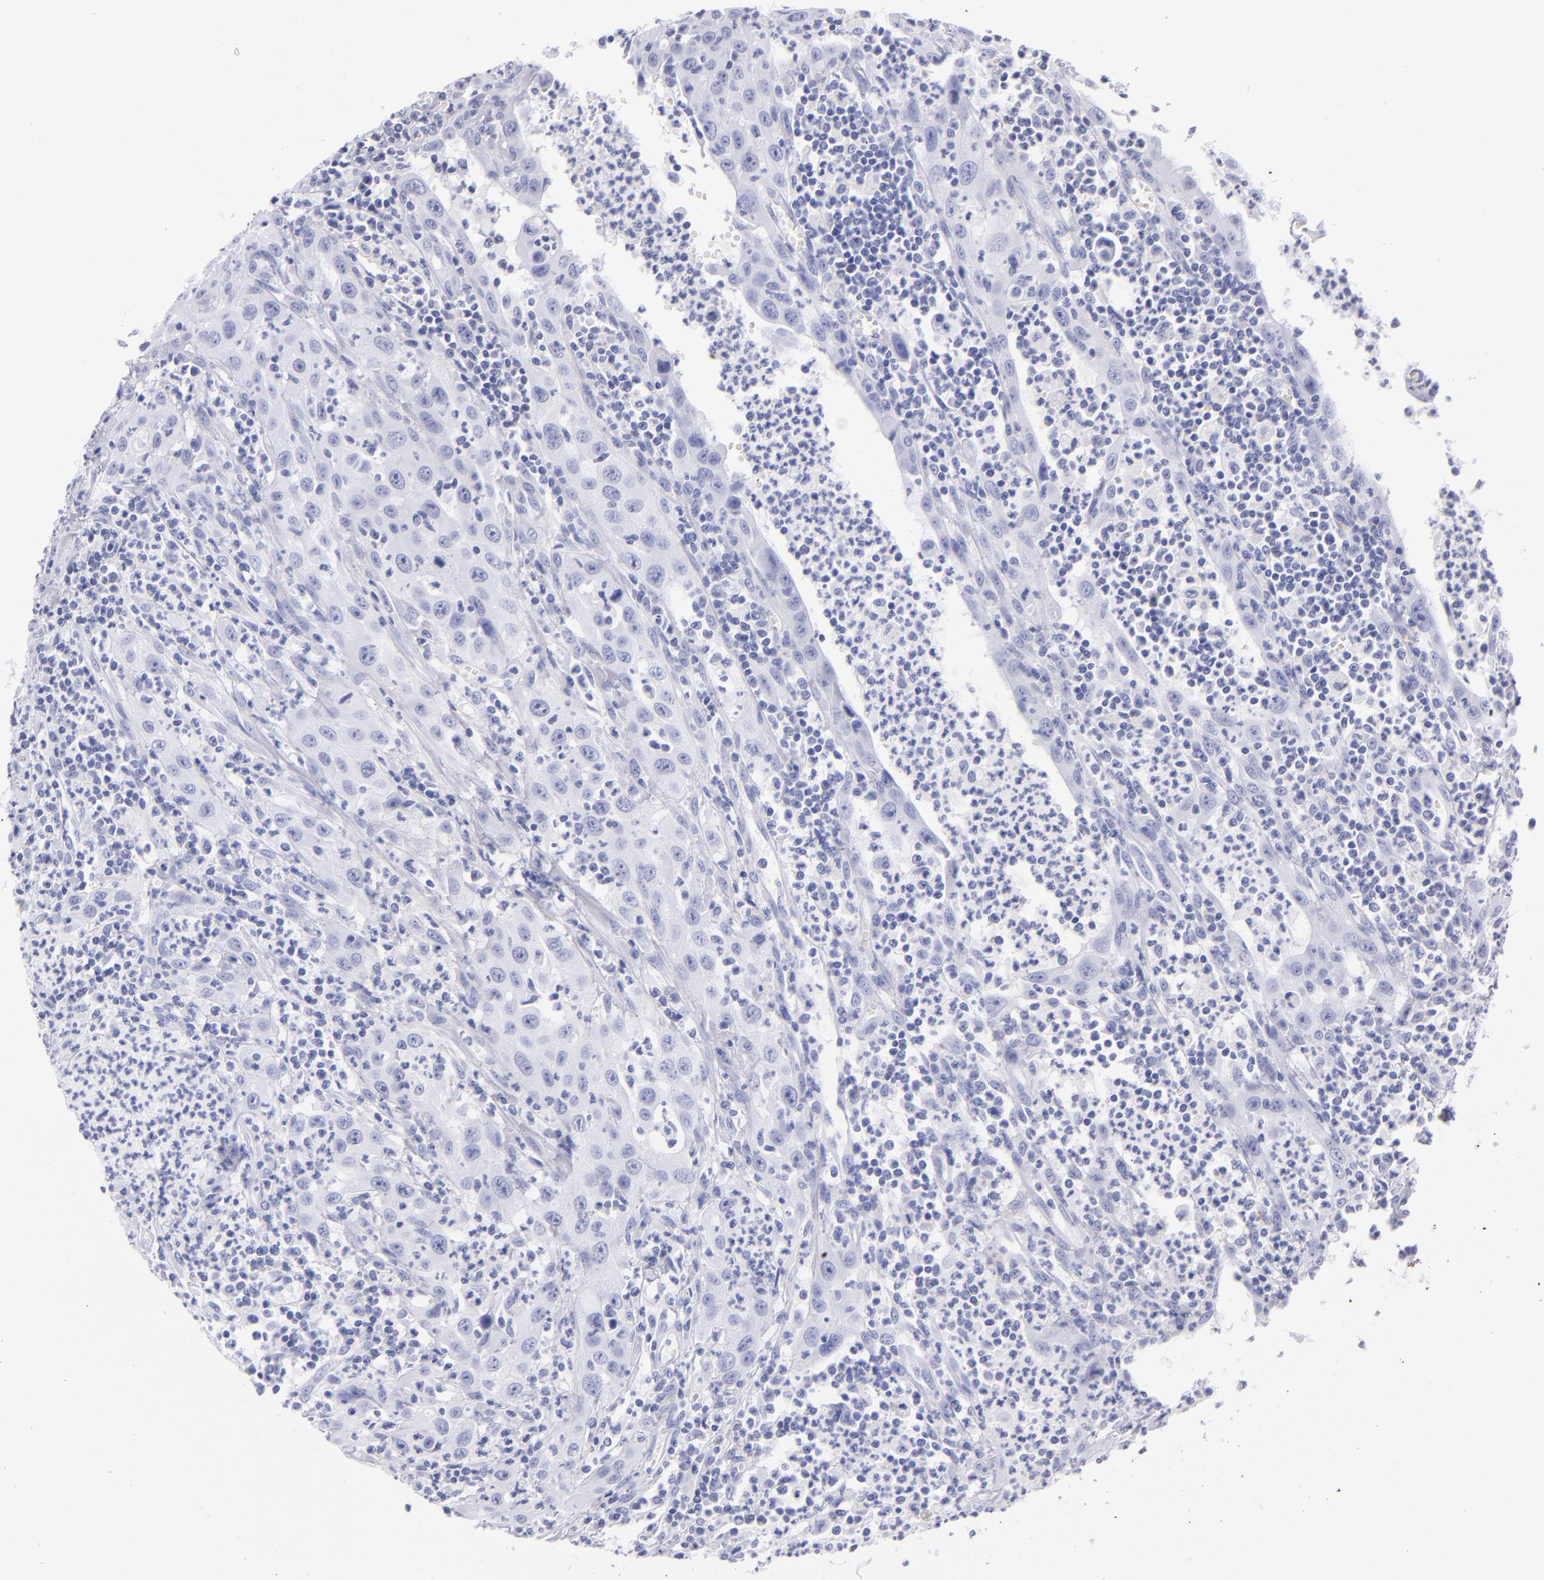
{"staining": {"intensity": "negative", "quantity": "none", "location": "none"}, "tissue": "urothelial cancer", "cell_type": "Tumor cells", "image_type": "cancer", "snomed": [{"axis": "morphology", "description": "Urothelial carcinoma, High grade"}, {"axis": "topography", "description": "Urinary bladder"}], "caption": "Tumor cells are negative for brown protein staining in urothelial cancer.", "gene": "PRPH", "patient": {"sex": "male", "age": 66}}